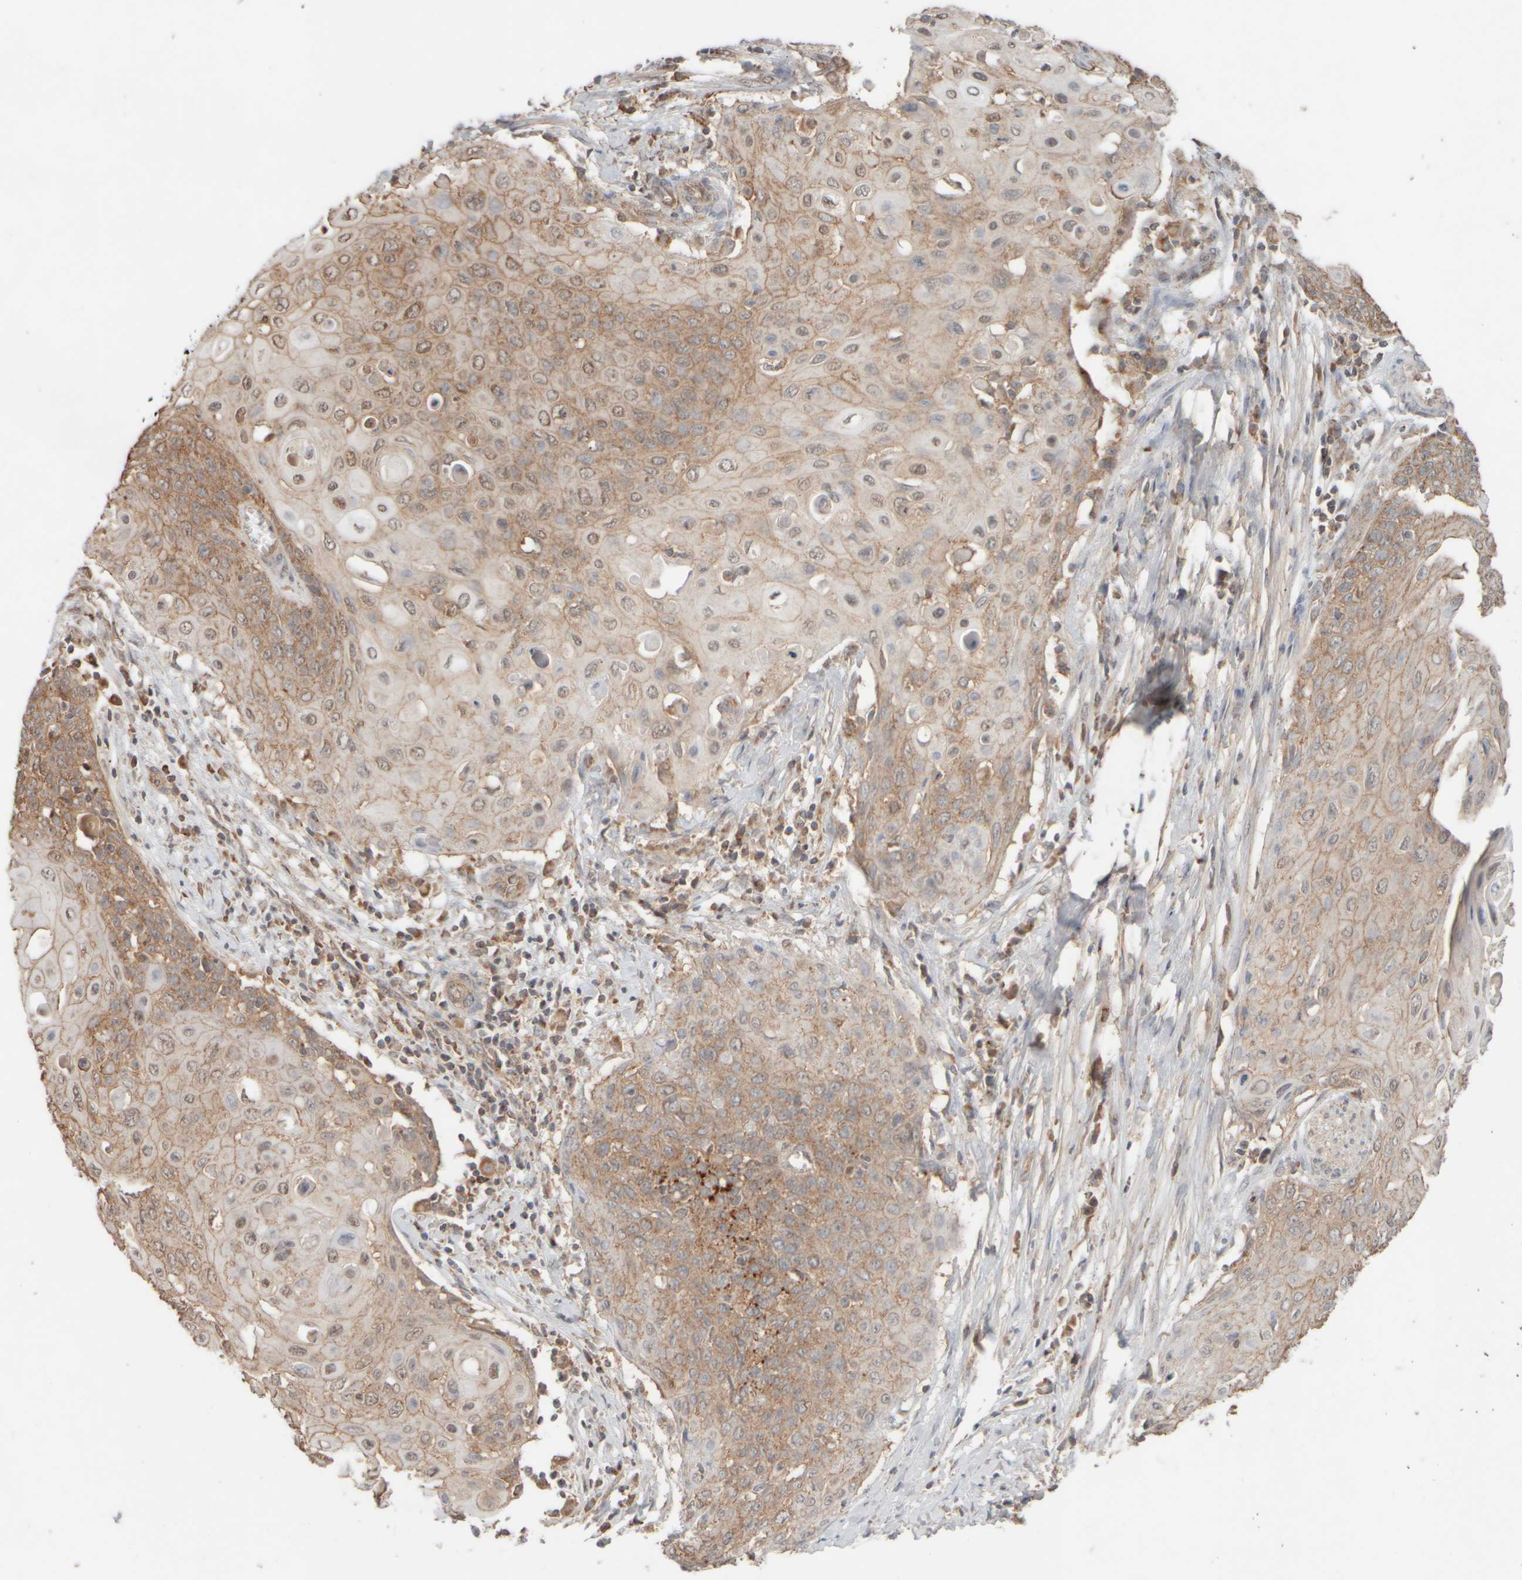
{"staining": {"intensity": "moderate", "quantity": "25%-75%", "location": "cytoplasmic/membranous"}, "tissue": "cervical cancer", "cell_type": "Tumor cells", "image_type": "cancer", "snomed": [{"axis": "morphology", "description": "Squamous cell carcinoma, NOS"}, {"axis": "topography", "description": "Cervix"}], "caption": "Immunohistochemical staining of human cervical cancer (squamous cell carcinoma) shows medium levels of moderate cytoplasmic/membranous protein positivity in about 25%-75% of tumor cells.", "gene": "EIF2B3", "patient": {"sex": "female", "age": 39}}